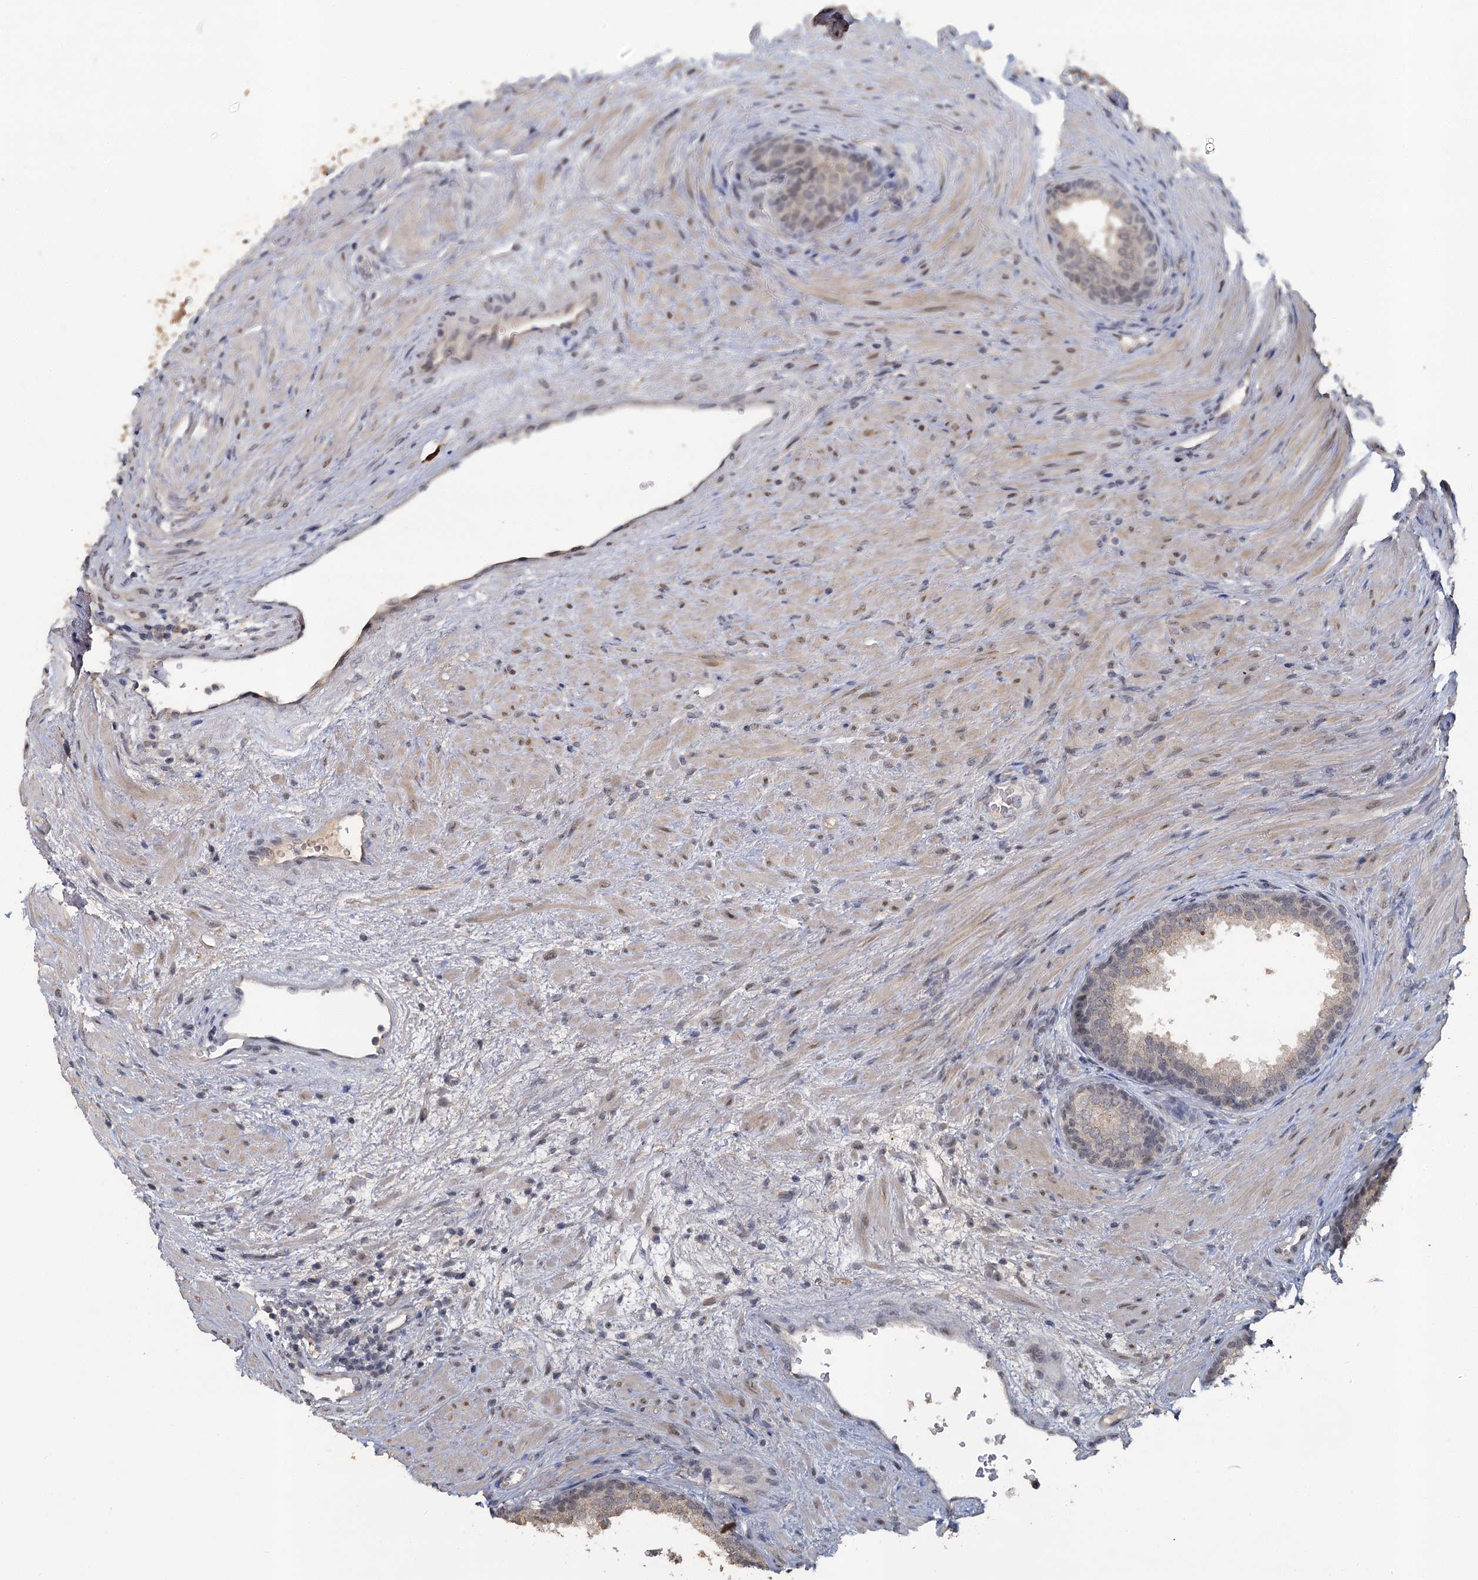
{"staining": {"intensity": "weak", "quantity": "25%-75%", "location": "cytoplasmic/membranous,nuclear"}, "tissue": "prostate", "cell_type": "Glandular cells", "image_type": "normal", "snomed": [{"axis": "morphology", "description": "Normal tissue, NOS"}, {"axis": "topography", "description": "Prostate"}], "caption": "Protein staining of benign prostate demonstrates weak cytoplasmic/membranous,nuclear expression in approximately 25%-75% of glandular cells. The protein is shown in brown color, while the nuclei are stained blue.", "gene": "MUCL1", "patient": {"sex": "male", "age": 76}}